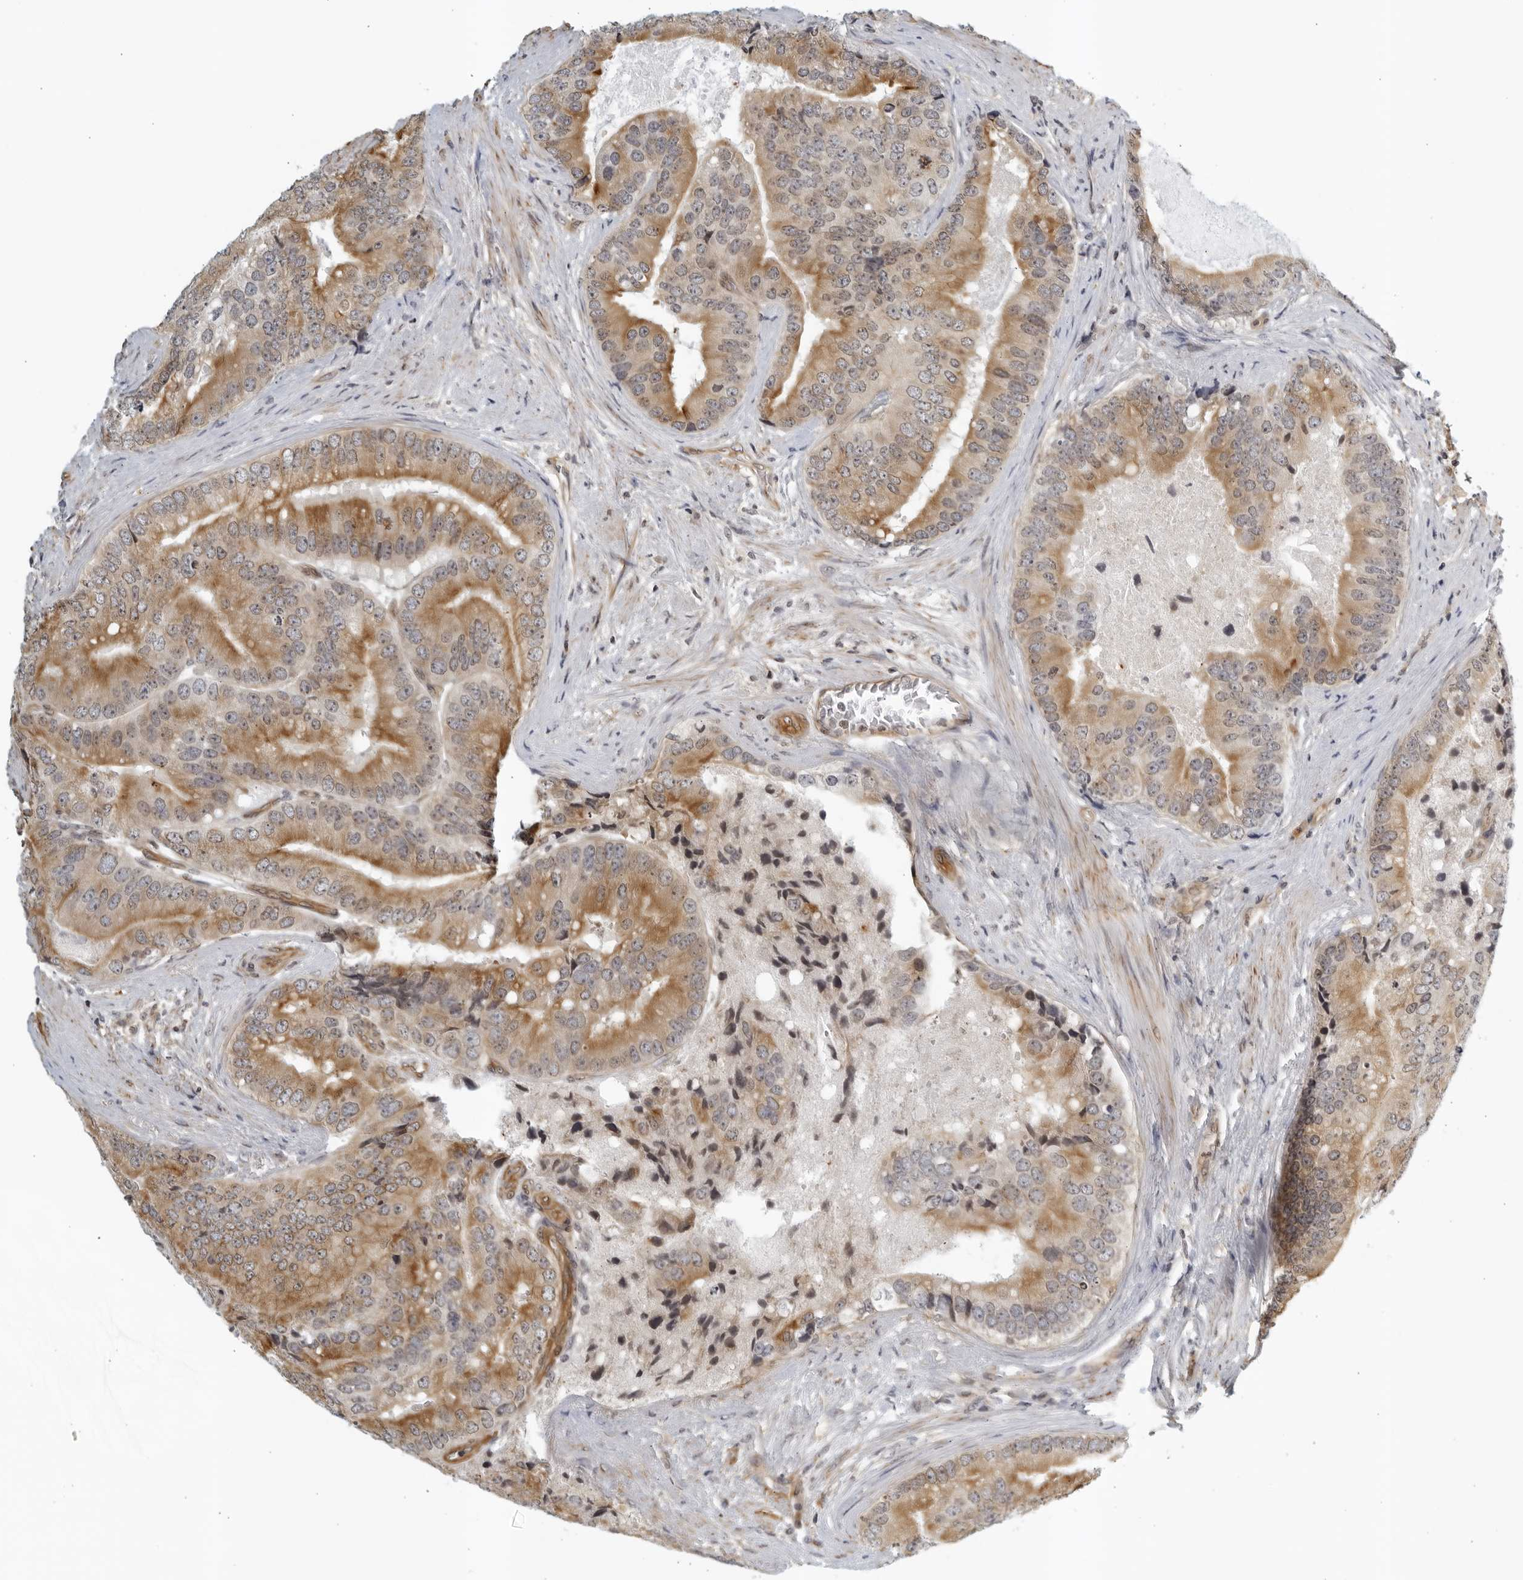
{"staining": {"intensity": "moderate", "quantity": ">75%", "location": "cytoplasmic/membranous"}, "tissue": "prostate cancer", "cell_type": "Tumor cells", "image_type": "cancer", "snomed": [{"axis": "morphology", "description": "Adenocarcinoma, High grade"}, {"axis": "topography", "description": "Prostate"}], "caption": "A high-resolution photomicrograph shows IHC staining of adenocarcinoma (high-grade) (prostate), which demonstrates moderate cytoplasmic/membranous expression in about >75% of tumor cells. The staining was performed using DAB (3,3'-diaminobenzidine) to visualize the protein expression in brown, while the nuclei were stained in blue with hematoxylin (Magnification: 20x).", "gene": "SERTAD4", "patient": {"sex": "male", "age": 70}}